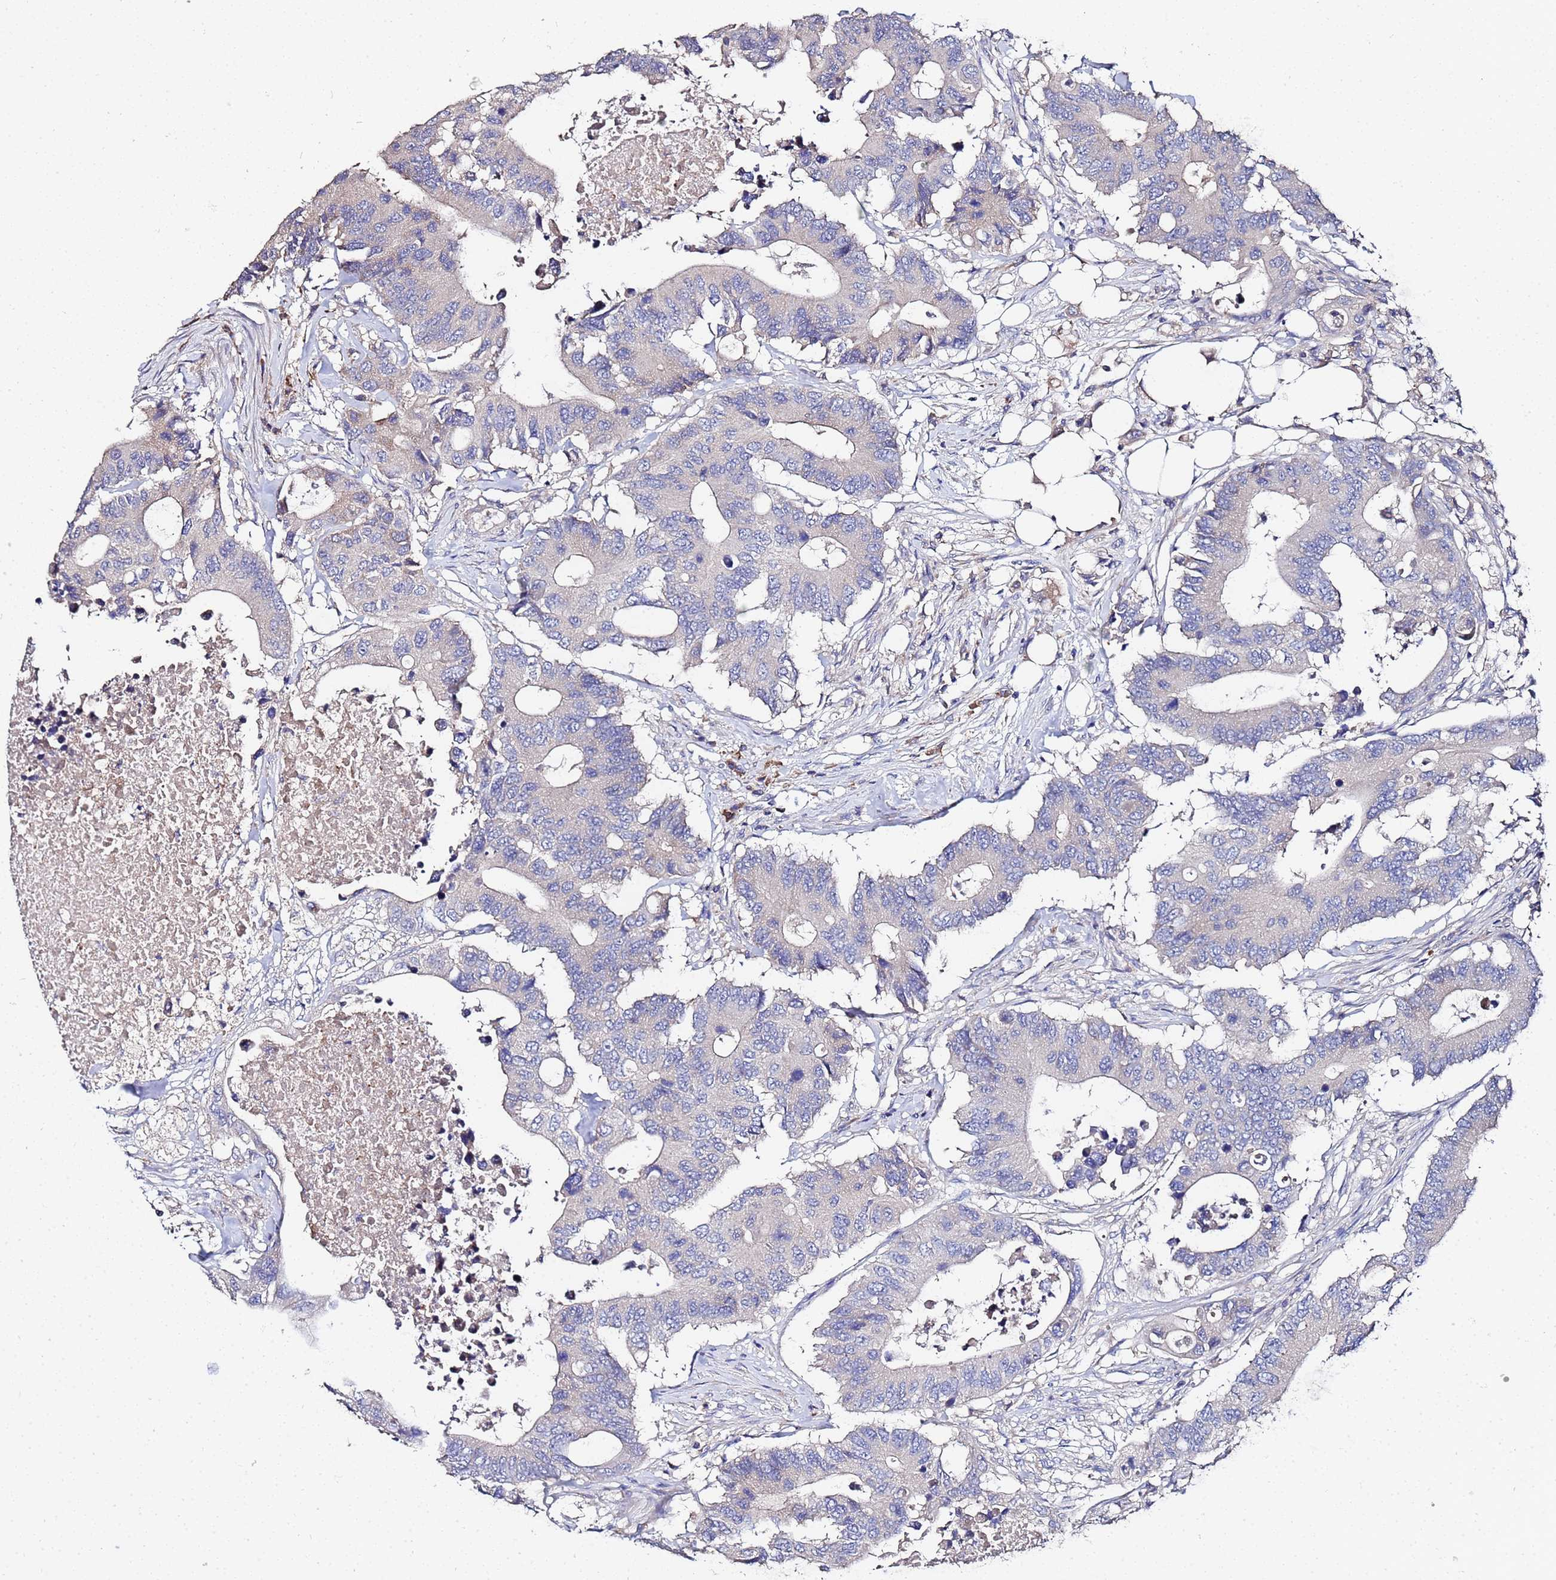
{"staining": {"intensity": "negative", "quantity": "none", "location": "none"}, "tissue": "colorectal cancer", "cell_type": "Tumor cells", "image_type": "cancer", "snomed": [{"axis": "morphology", "description": "Adenocarcinoma, NOS"}, {"axis": "topography", "description": "Colon"}], "caption": "Adenocarcinoma (colorectal) was stained to show a protein in brown. There is no significant positivity in tumor cells.", "gene": "TCP10L", "patient": {"sex": "male", "age": 71}}